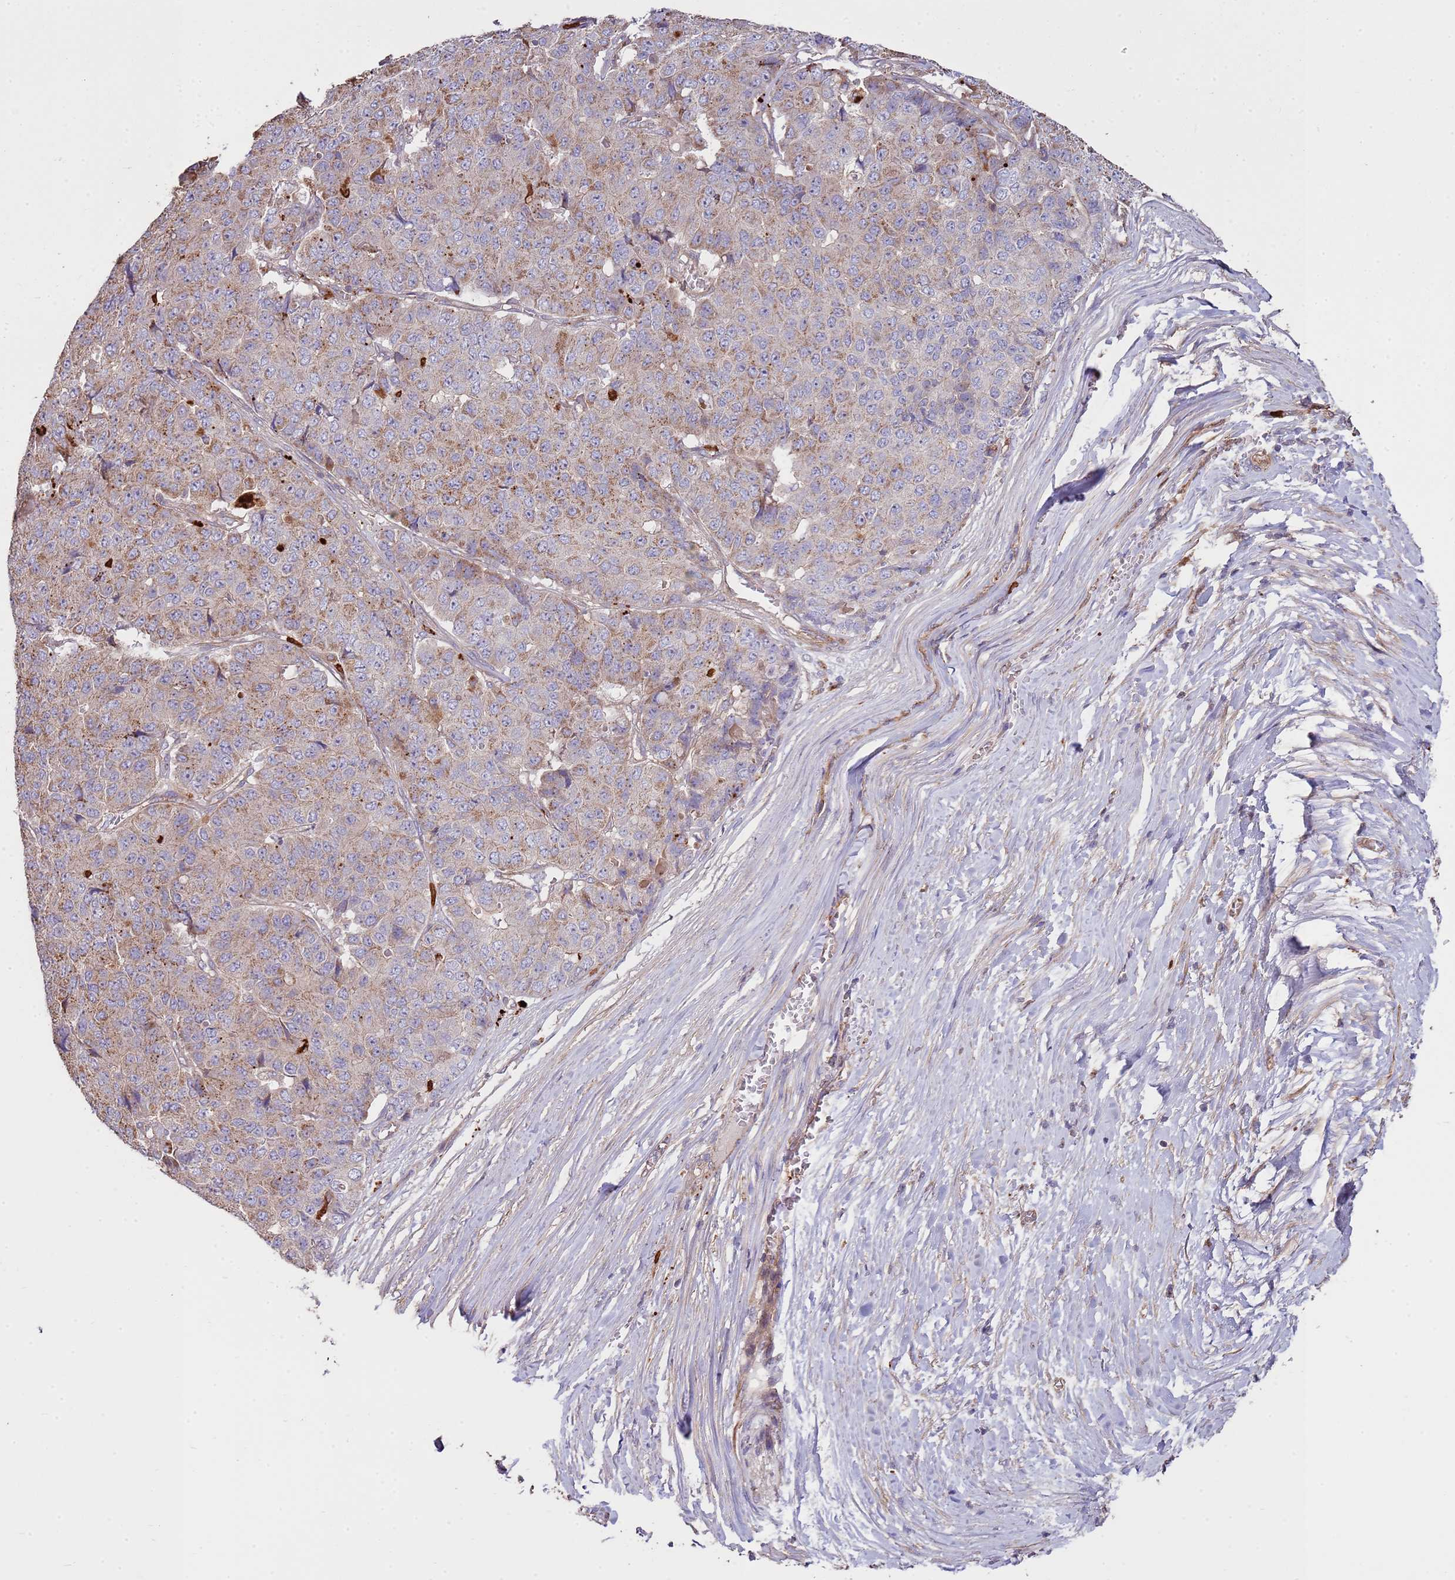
{"staining": {"intensity": "weak", "quantity": "25%-75%", "location": "cytoplasmic/membranous"}, "tissue": "pancreatic cancer", "cell_type": "Tumor cells", "image_type": "cancer", "snomed": [{"axis": "morphology", "description": "Adenocarcinoma, NOS"}, {"axis": "topography", "description": "Pancreas"}], "caption": "High-magnification brightfield microscopy of adenocarcinoma (pancreatic) stained with DAB (brown) and counterstained with hematoxylin (blue). tumor cells exhibit weak cytoplasmic/membranous staining is appreciated in approximately25%-75% of cells.", "gene": "NDUFAF4", "patient": {"sex": "male", "age": 50}}